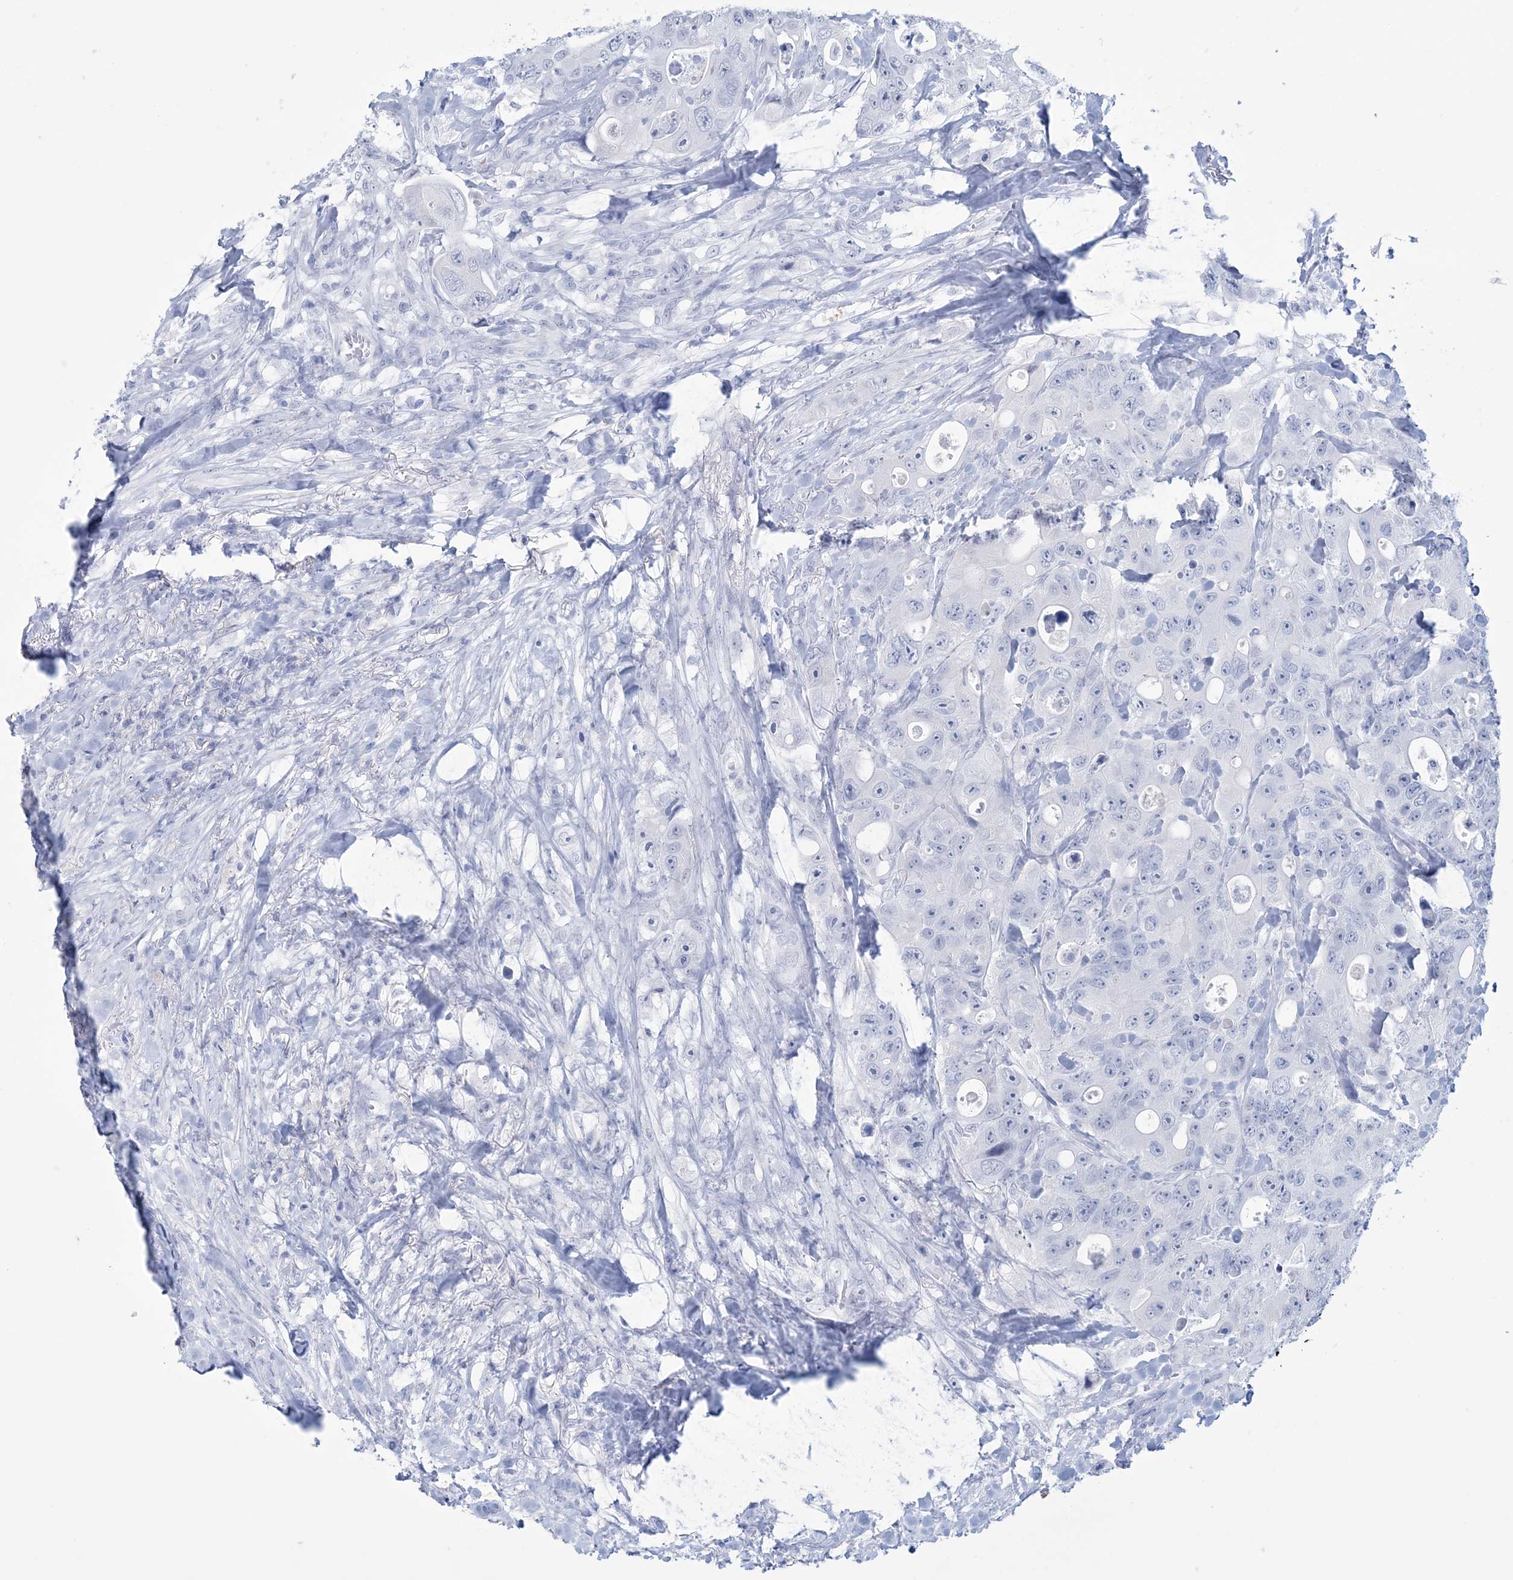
{"staining": {"intensity": "negative", "quantity": "none", "location": "none"}, "tissue": "colorectal cancer", "cell_type": "Tumor cells", "image_type": "cancer", "snomed": [{"axis": "morphology", "description": "Adenocarcinoma, NOS"}, {"axis": "topography", "description": "Colon"}], "caption": "This photomicrograph is of adenocarcinoma (colorectal) stained with IHC to label a protein in brown with the nuclei are counter-stained blue. There is no positivity in tumor cells.", "gene": "DPCD", "patient": {"sex": "female", "age": 46}}